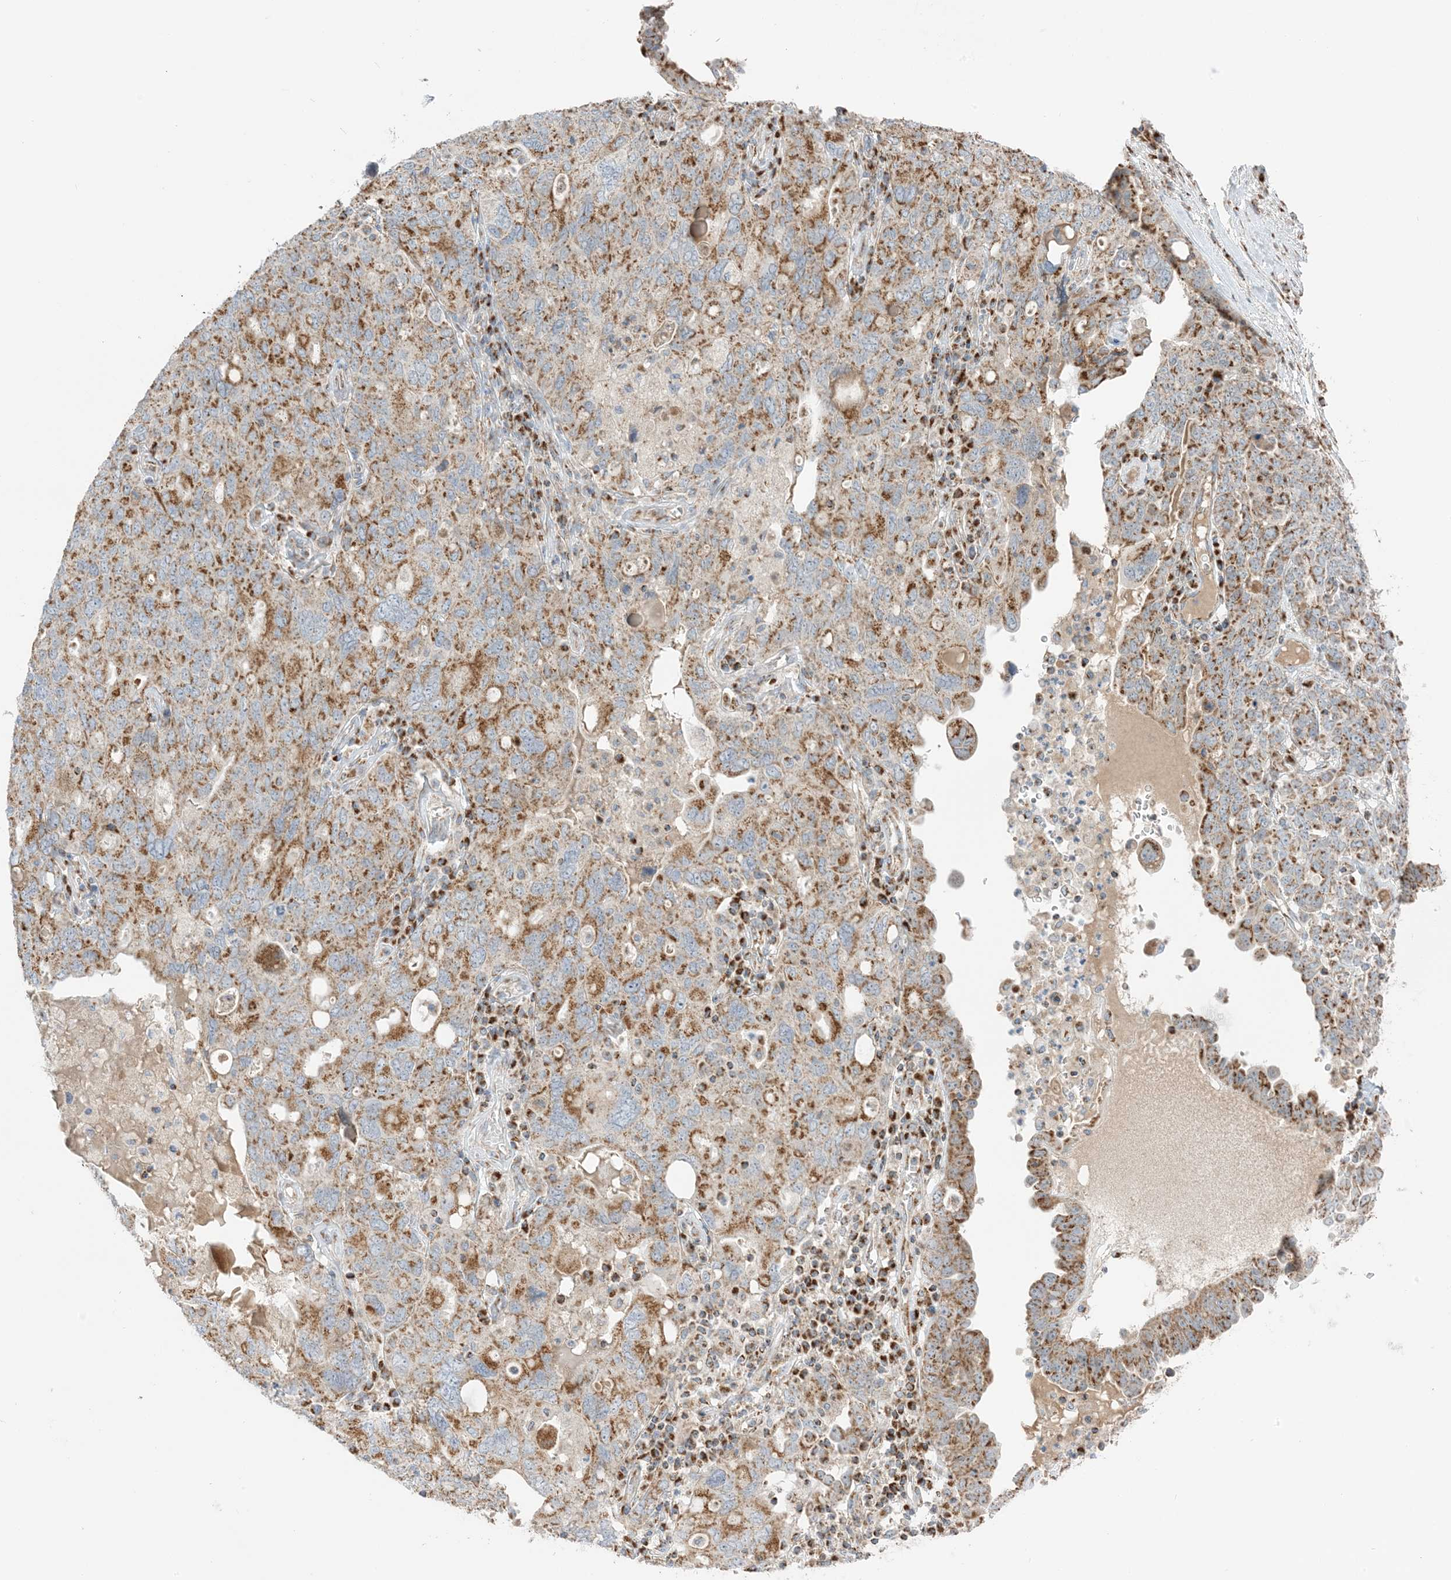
{"staining": {"intensity": "strong", "quantity": ">75%", "location": "cytoplasmic/membranous"}, "tissue": "ovarian cancer", "cell_type": "Tumor cells", "image_type": "cancer", "snomed": [{"axis": "morphology", "description": "Carcinoma, endometroid"}, {"axis": "topography", "description": "Ovary"}], "caption": "Human ovarian cancer stained with a protein marker shows strong staining in tumor cells.", "gene": "SLC25A12", "patient": {"sex": "female", "age": 62}}